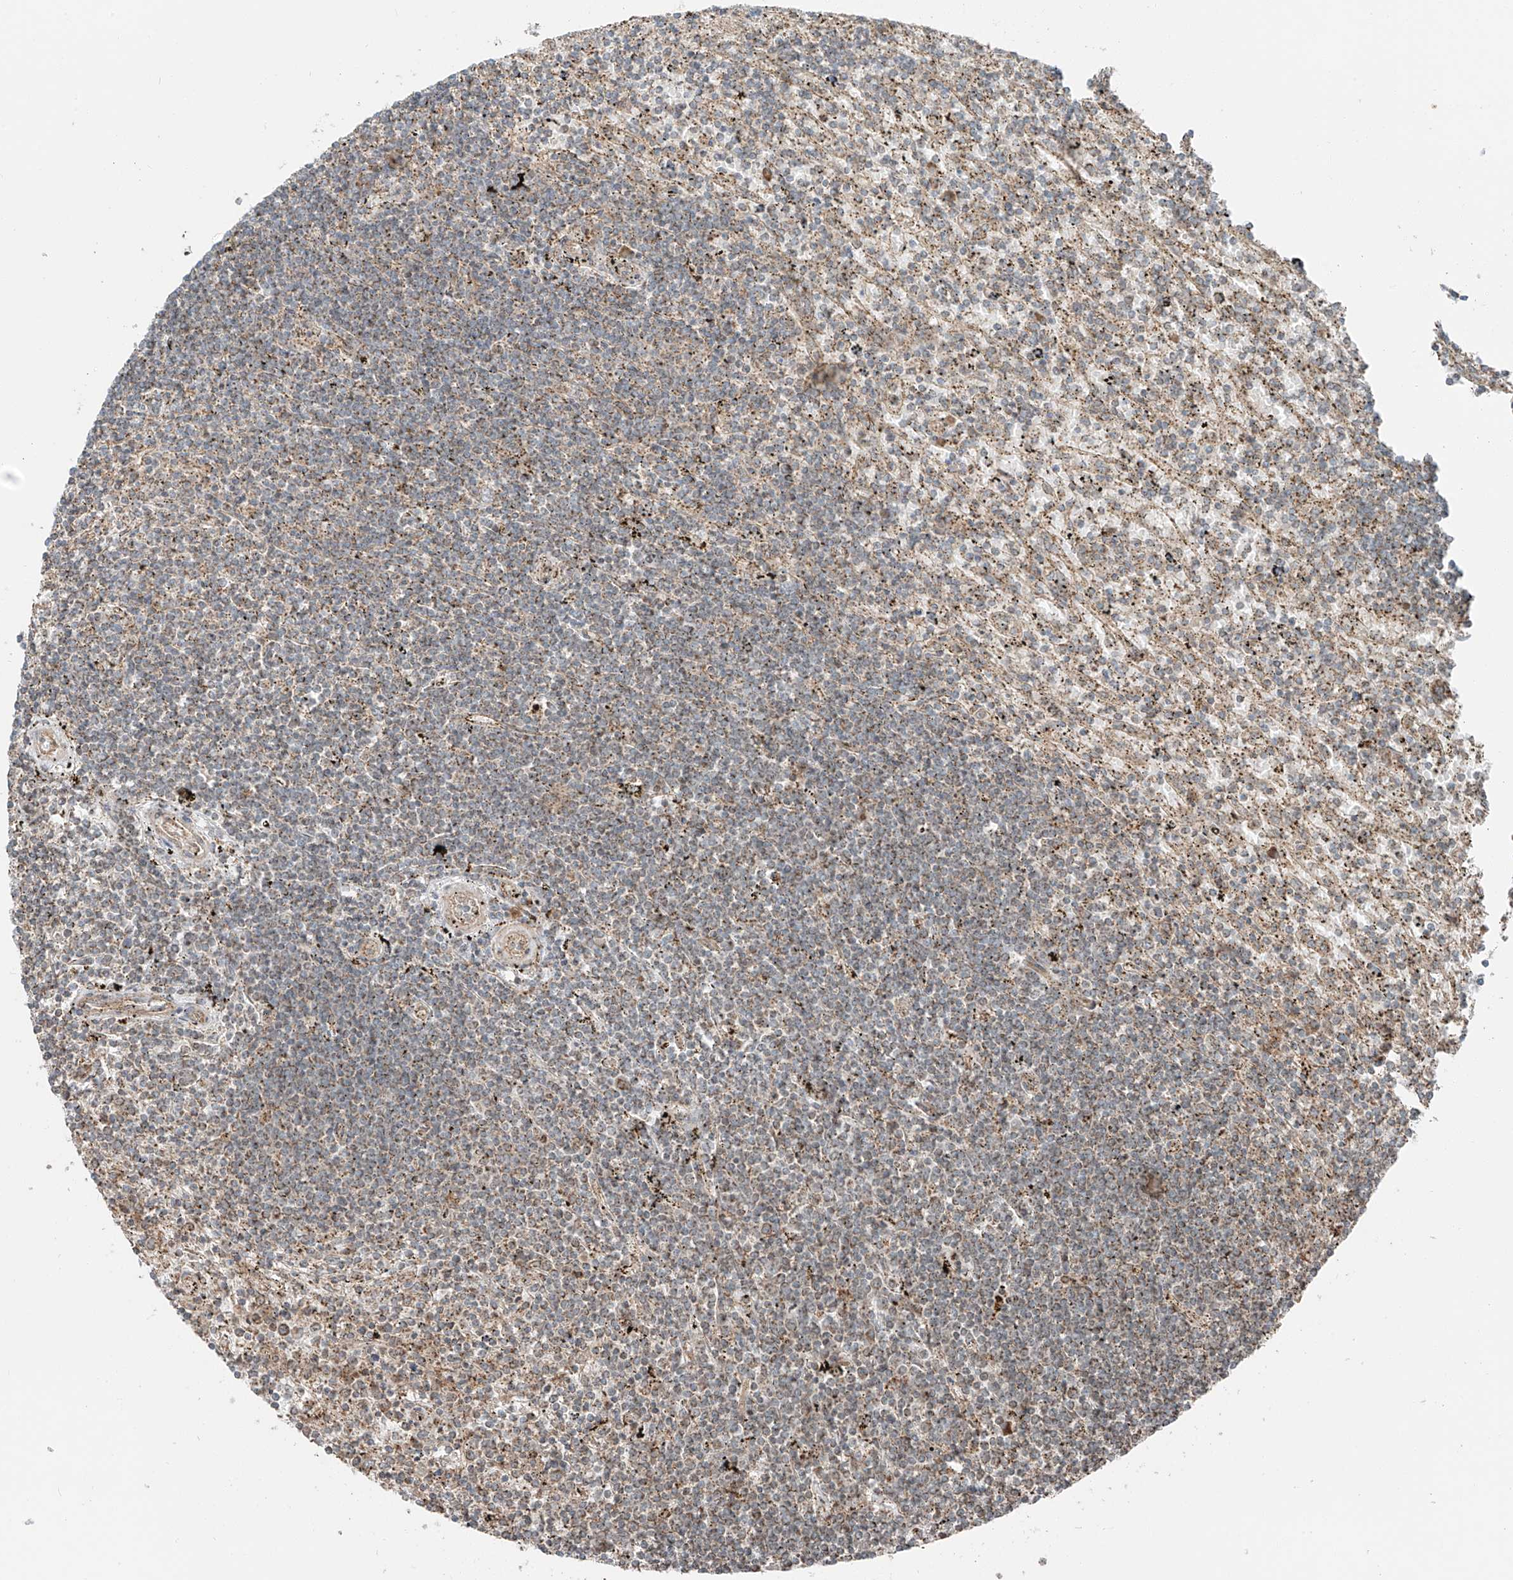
{"staining": {"intensity": "weak", "quantity": "25%-75%", "location": "cytoplasmic/membranous"}, "tissue": "lymphoma", "cell_type": "Tumor cells", "image_type": "cancer", "snomed": [{"axis": "morphology", "description": "Malignant lymphoma, non-Hodgkin's type, Low grade"}, {"axis": "topography", "description": "Spleen"}], "caption": "Immunohistochemistry (IHC) (DAB (3,3'-diaminobenzidine)) staining of human low-grade malignant lymphoma, non-Hodgkin's type shows weak cytoplasmic/membranous protein staining in about 25%-75% of tumor cells. (DAB (3,3'-diaminobenzidine) IHC with brightfield microscopy, high magnification).", "gene": "CEP162", "patient": {"sex": "male", "age": 76}}